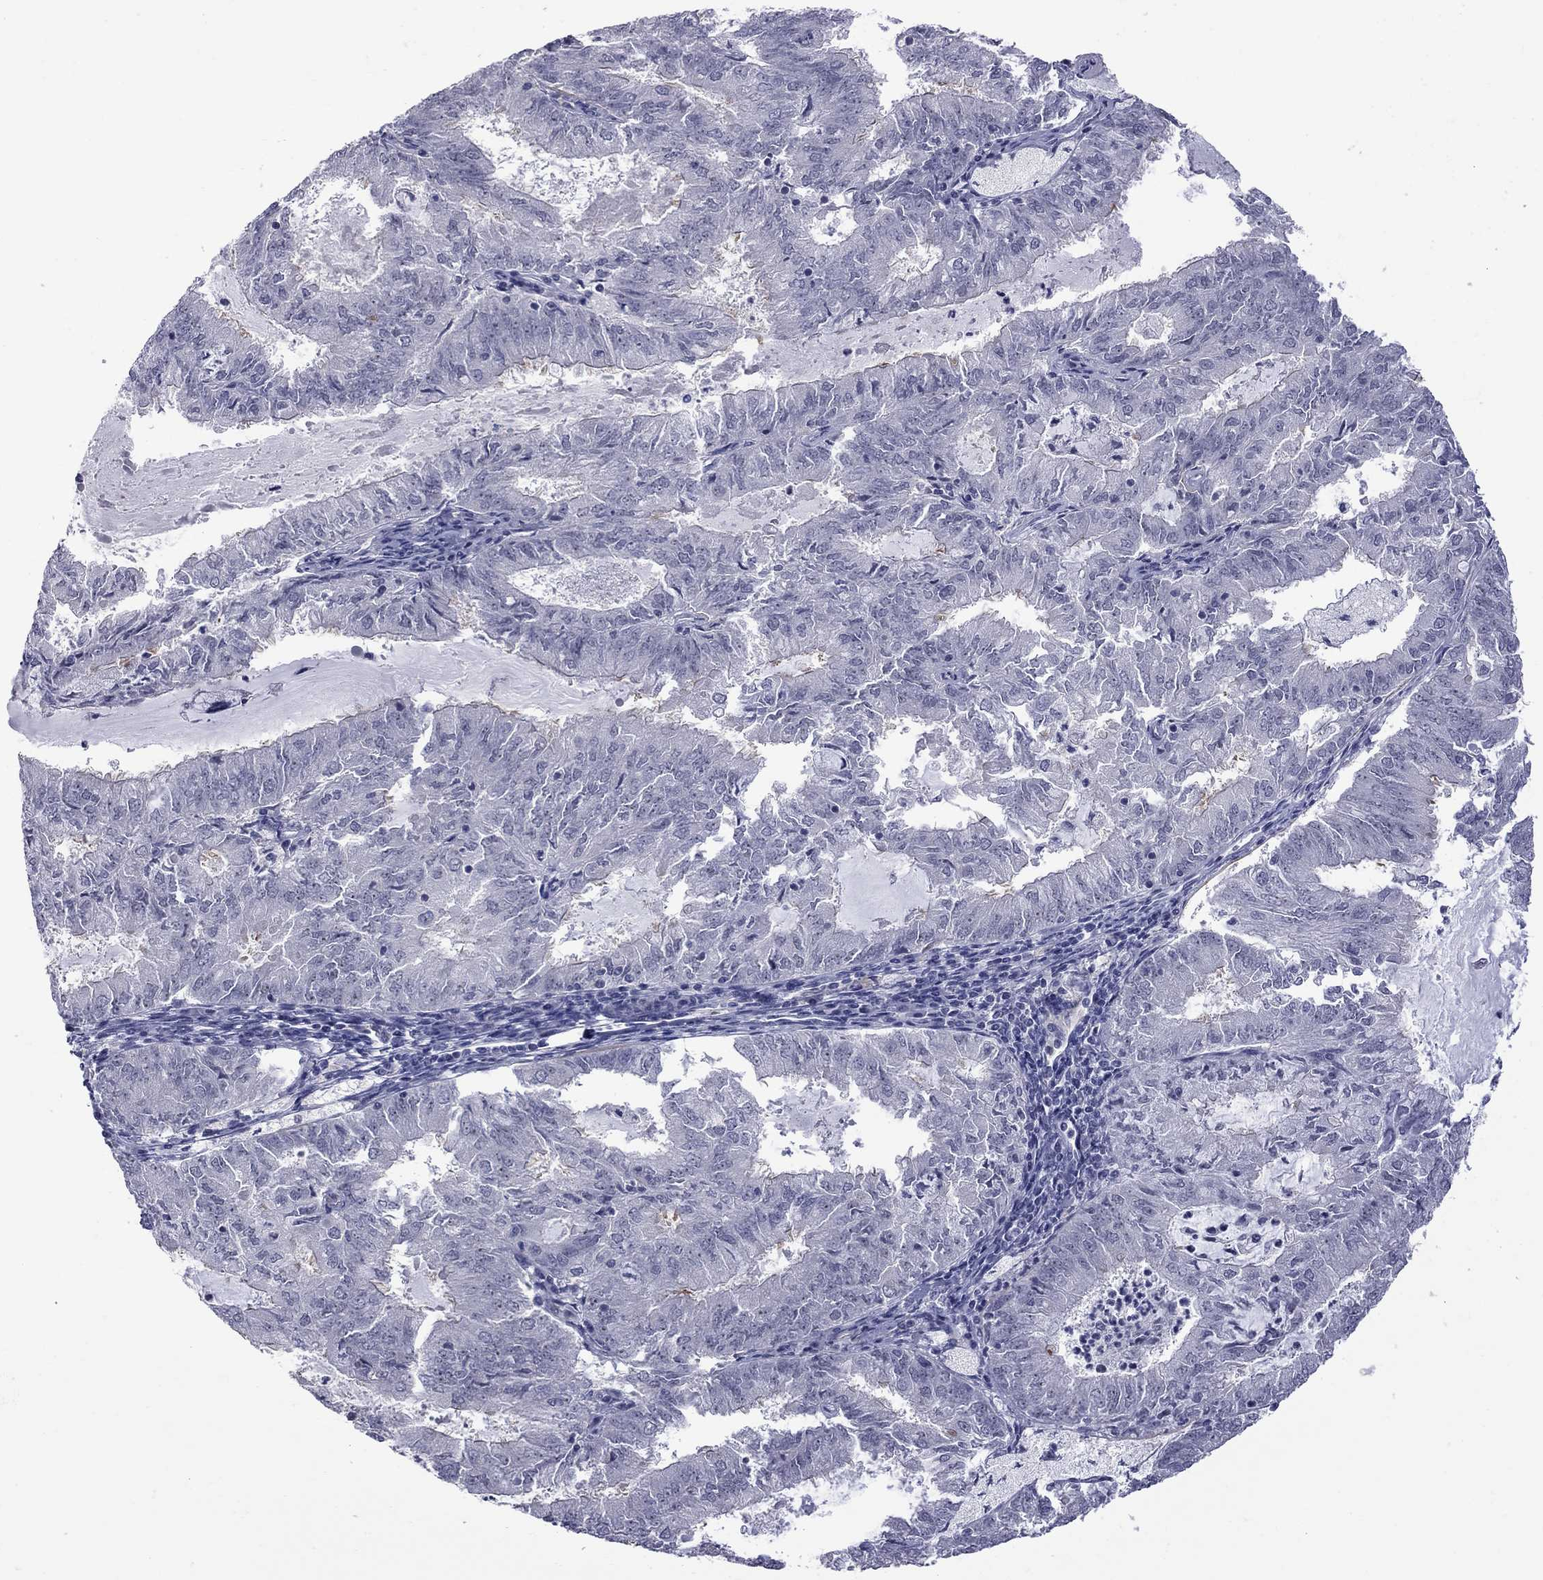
{"staining": {"intensity": "negative", "quantity": "none", "location": "none"}, "tissue": "endometrial cancer", "cell_type": "Tumor cells", "image_type": "cancer", "snomed": [{"axis": "morphology", "description": "Adenocarcinoma, NOS"}, {"axis": "topography", "description": "Endometrium"}], "caption": "Micrograph shows no protein positivity in tumor cells of adenocarcinoma (endometrial) tissue.", "gene": "GSG1L", "patient": {"sex": "female", "age": 57}}